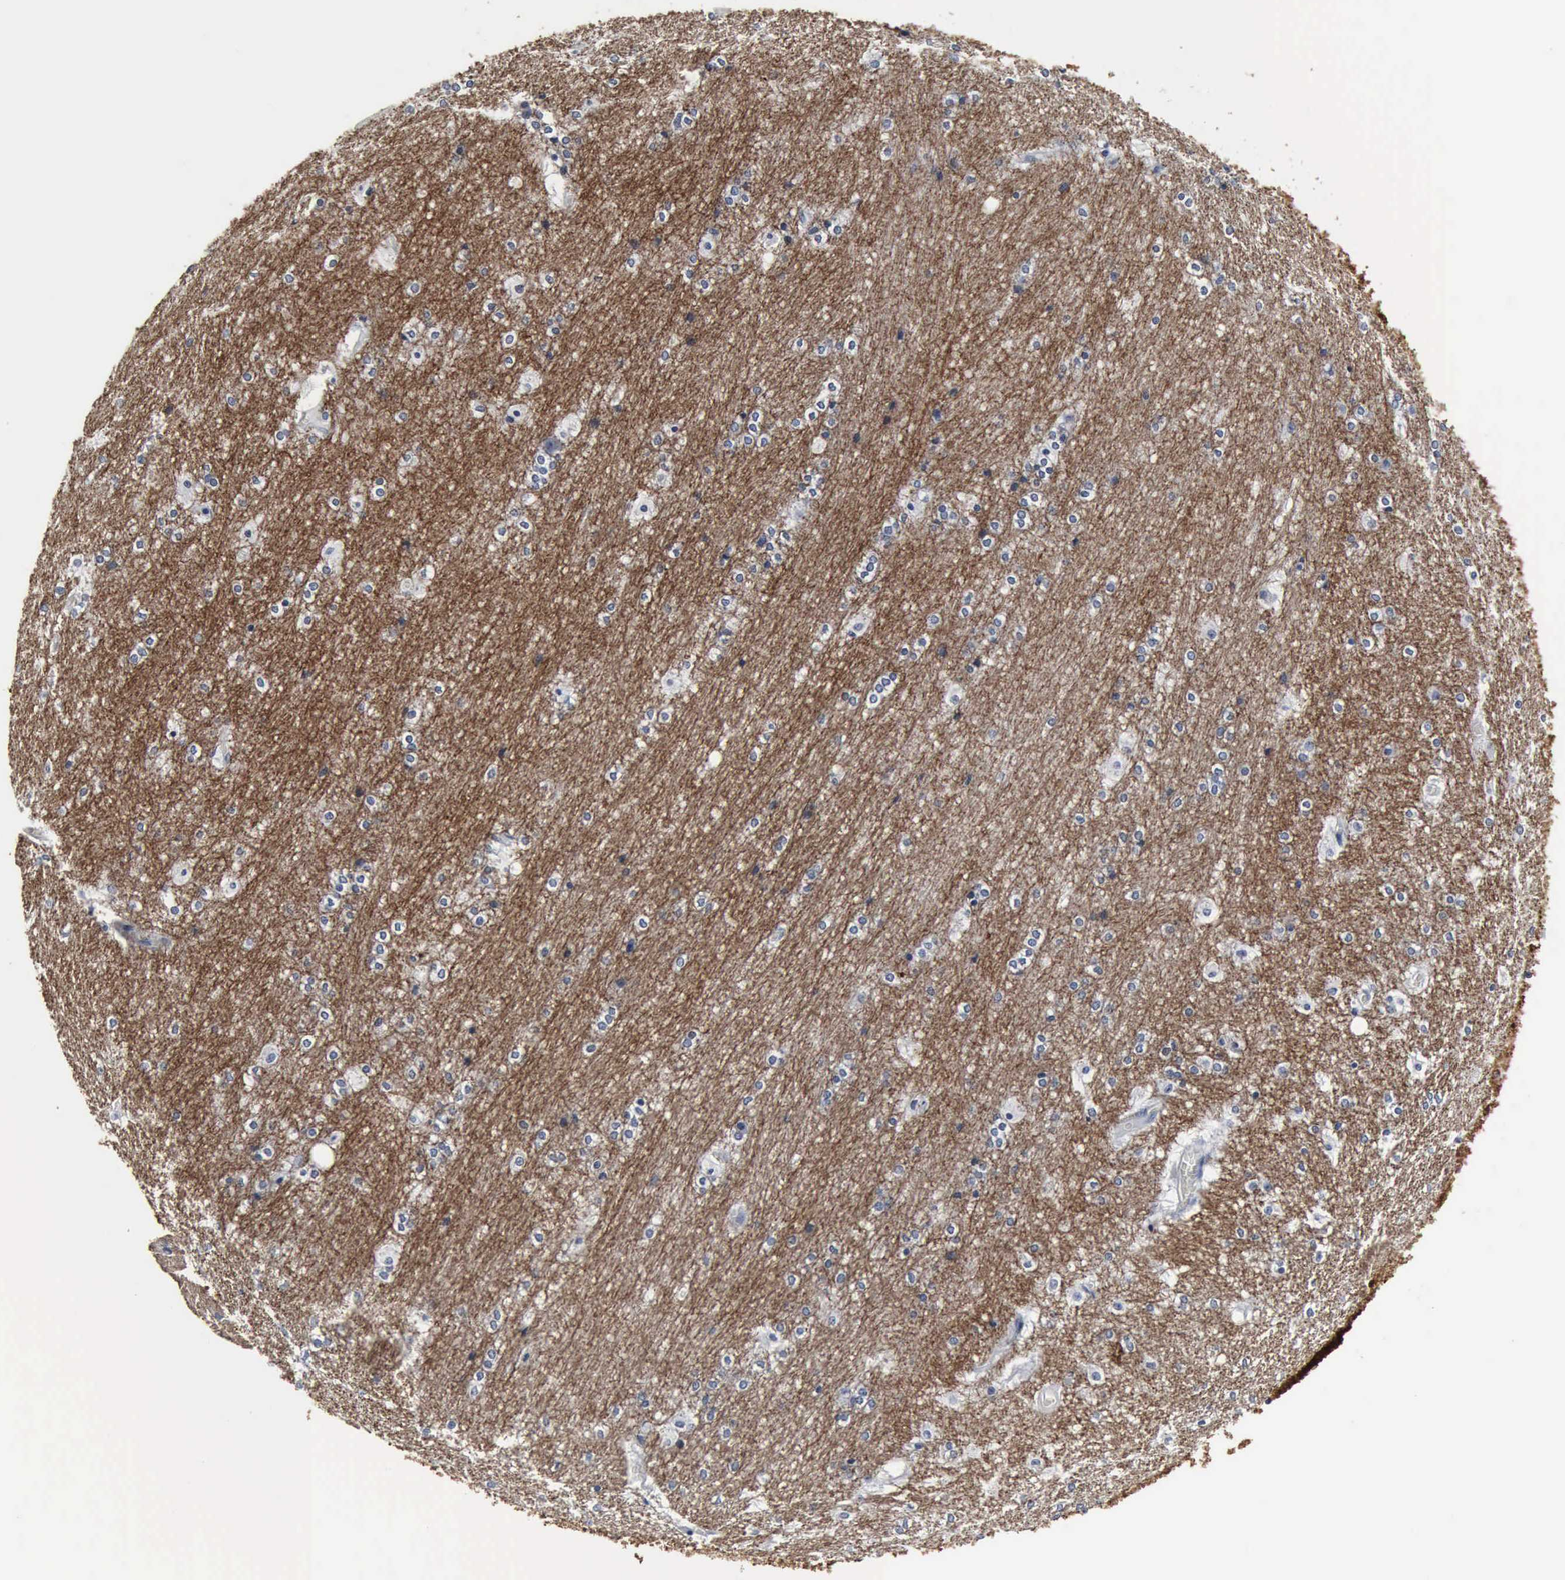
{"staining": {"intensity": "negative", "quantity": "none", "location": "none"}, "tissue": "hippocampus", "cell_type": "Glial cells", "image_type": "normal", "snomed": [{"axis": "morphology", "description": "Normal tissue, NOS"}, {"axis": "topography", "description": "Hippocampus"}], "caption": "A micrograph of human hippocampus is negative for staining in glial cells. The staining is performed using DAB brown chromogen with nuclei counter-stained in using hematoxylin.", "gene": "SNAP25", "patient": {"sex": "female", "age": 19}}